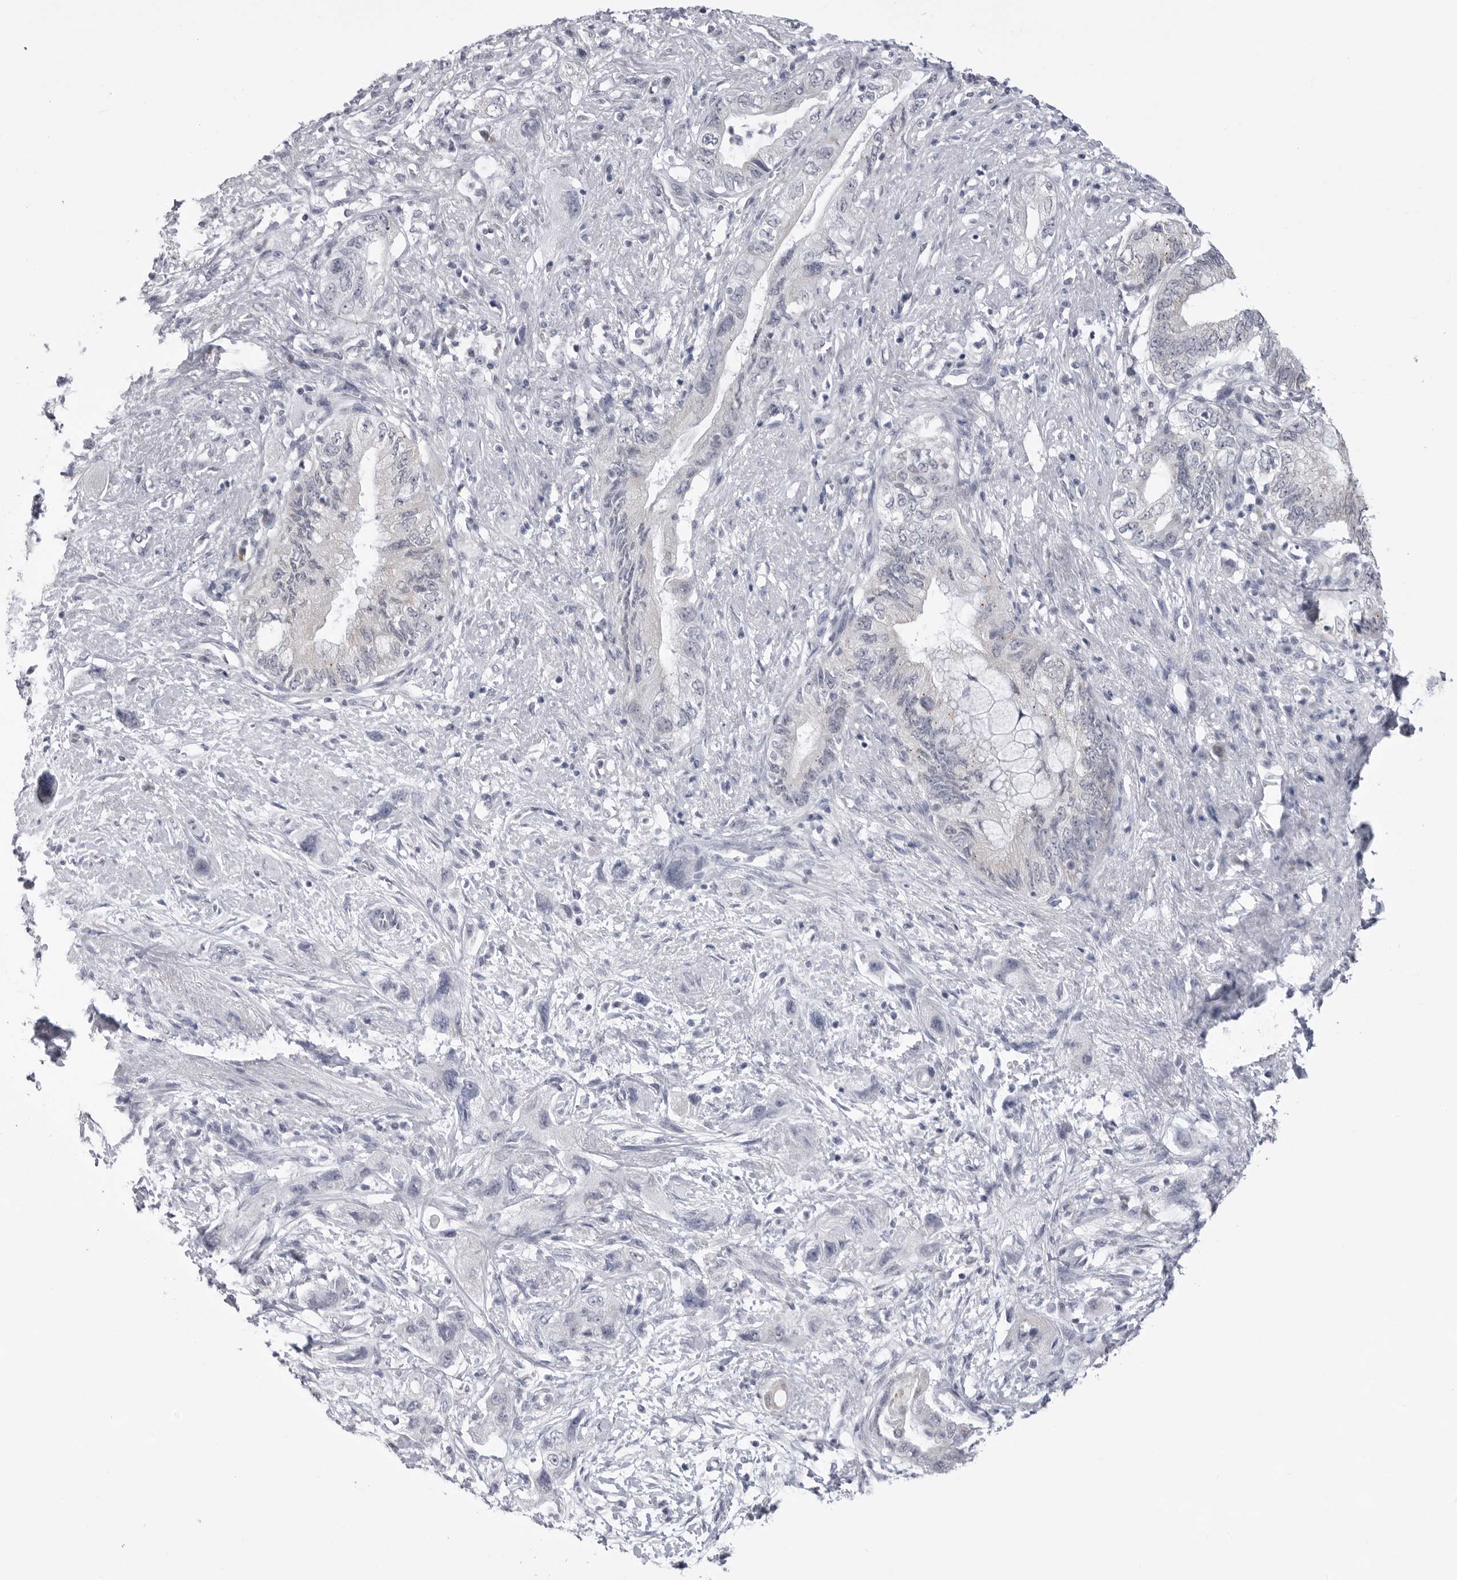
{"staining": {"intensity": "negative", "quantity": "none", "location": "none"}, "tissue": "pancreatic cancer", "cell_type": "Tumor cells", "image_type": "cancer", "snomed": [{"axis": "morphology", "description": "Adenocarcinoma, NOS"}, {"axis": "topography", "description": "Pancreas"}], "caption": "This is an immunohistochemistry (IHC) image of adenocarcinoma (pancreatic). There is no staining in tumor cells.", "gene": "FH", "patient": {"sex": "female", "age": 73}}